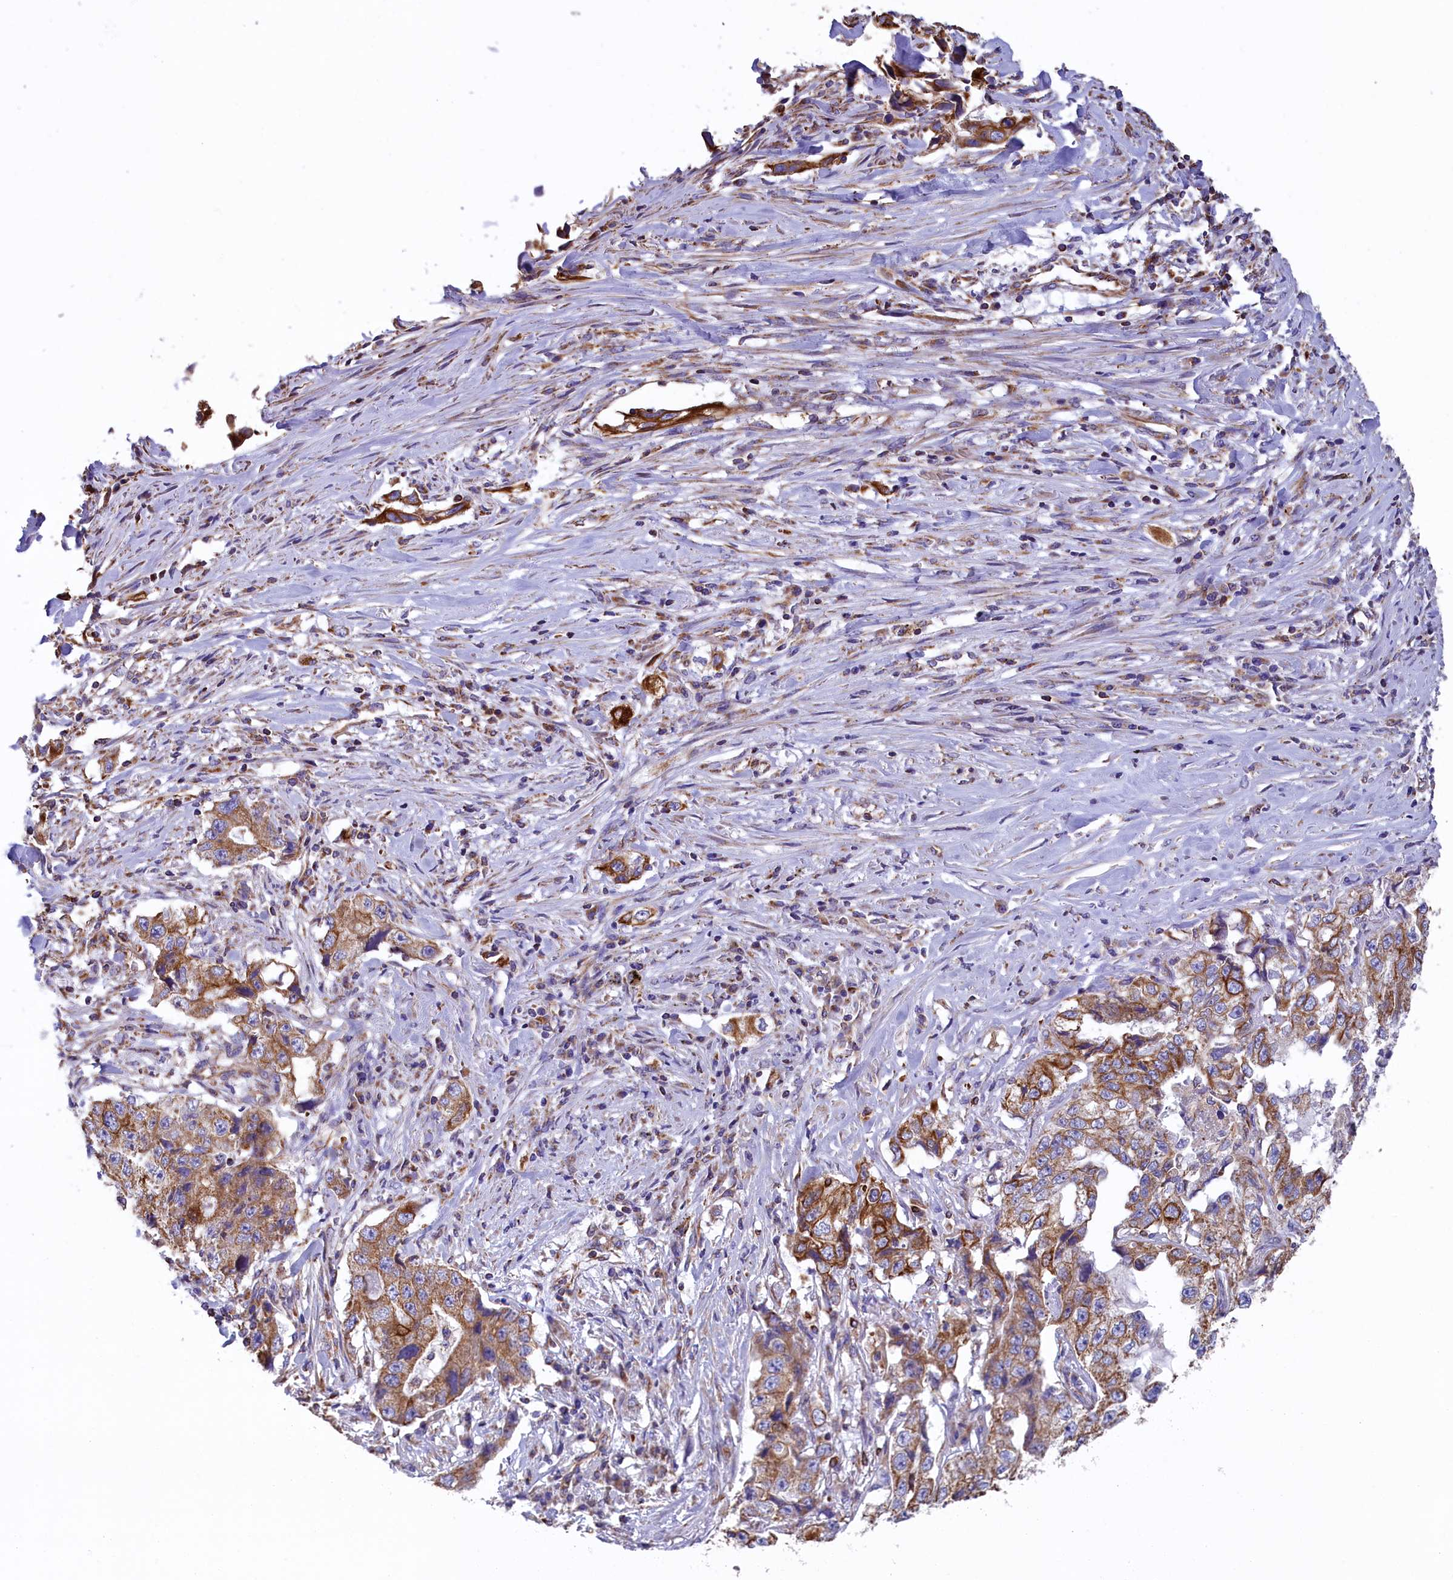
{"staining": {"intensity": "moderate", "quantity": ">75%", "location": "cytoplasmic/membranous"}, "tissue": "lung cancer", "cell_type": "Tumor cells", "image_type": "cancer", "snomed": [{"axis": "morphology", "description": "Adenocarcinoma, NOS"}, {"axis": "topography", "description": "Lung"}], "caption": "IHC photomicrograph of human lung cancer (adenocarcinoma) stained for a protein (brown), which displays medium levels of moderate cytoplasmic/membranous positivity in about >75% of tumor cells.", "gene": "GATB", "patient": {"sex": "female", "age": 51}}